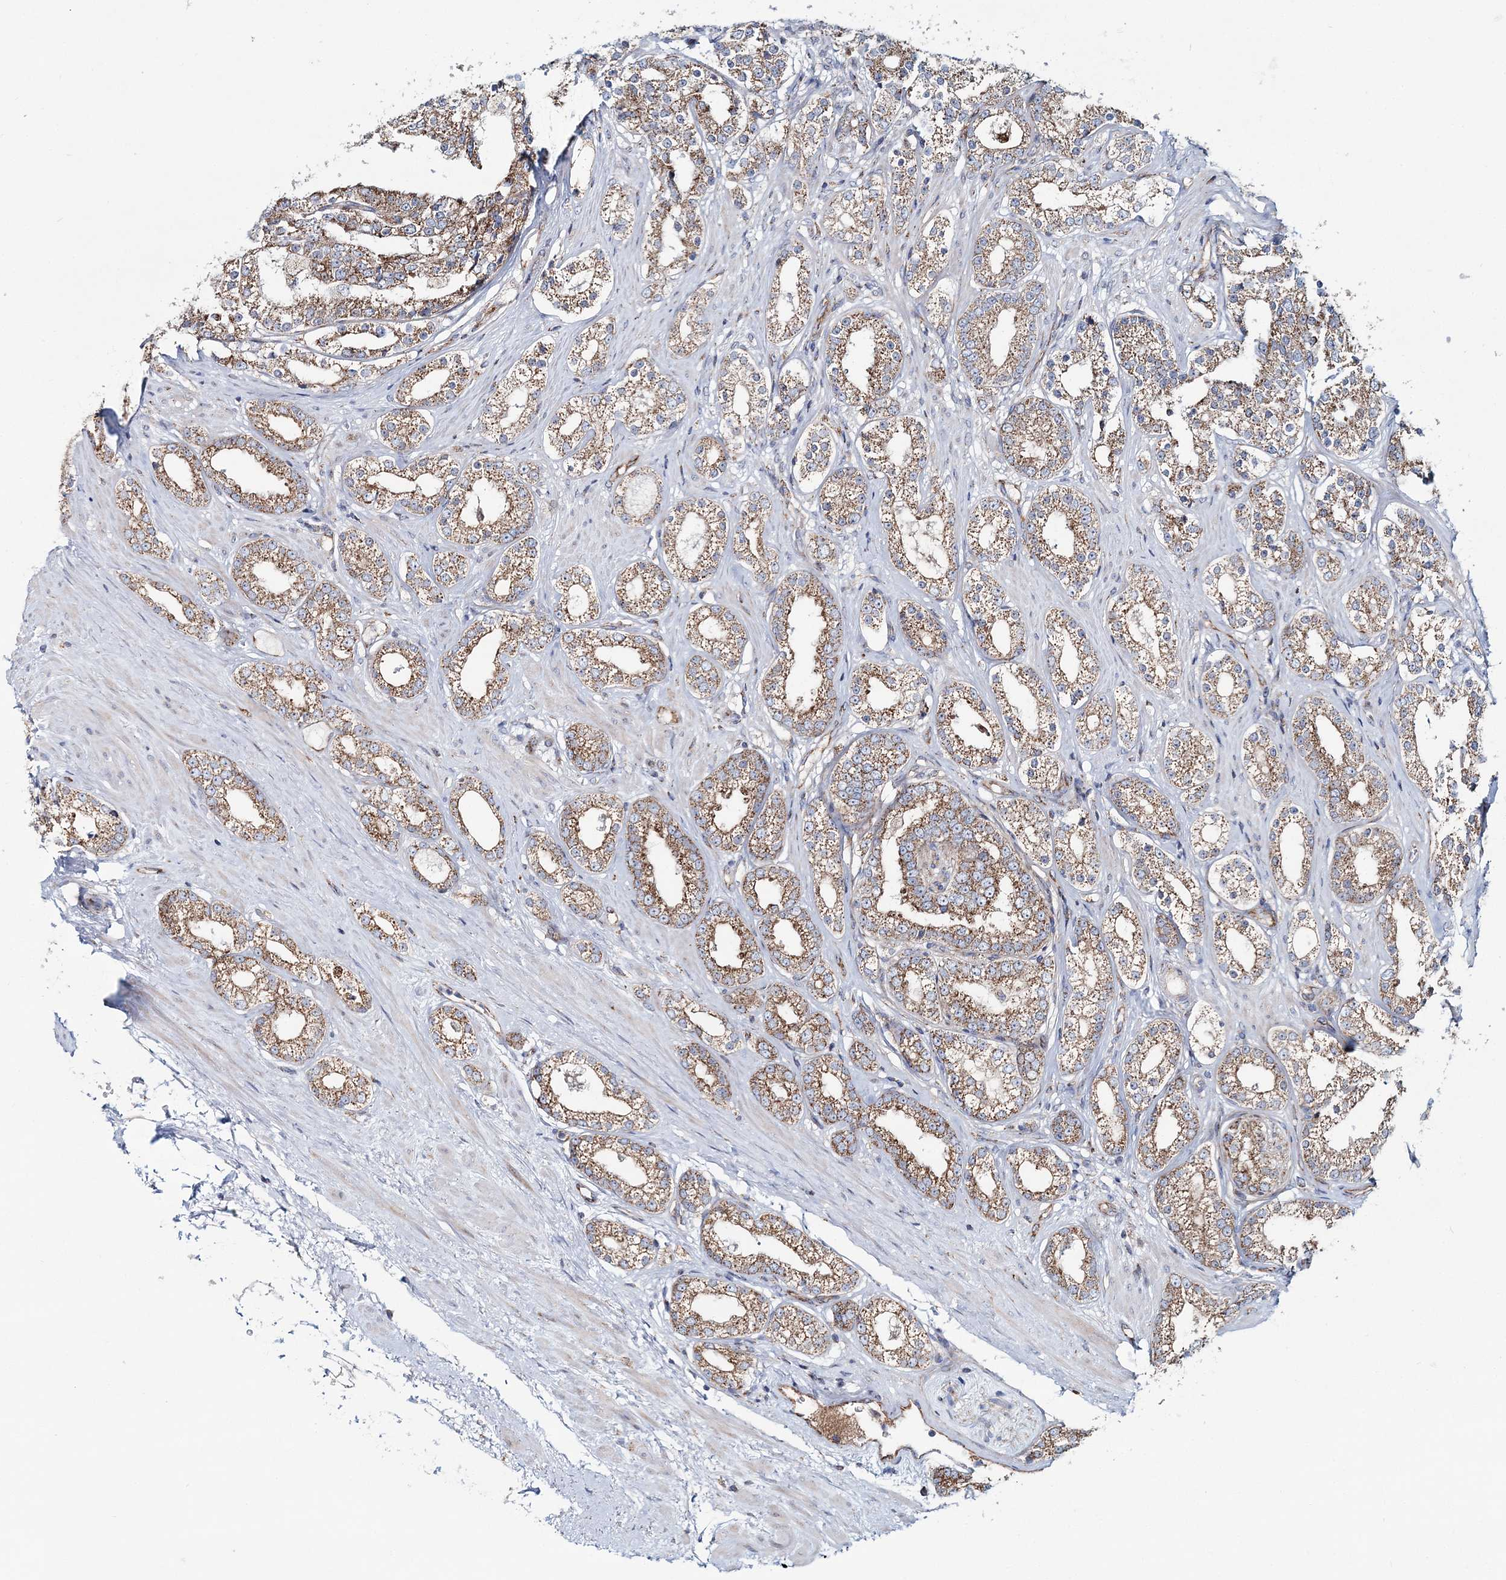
{"staining": {"intensity": "moderate", "quantity": ">75%", "location": "cytoplasmic/membranous"}, "tissue": "prostate cancer", "cell_type": "Tumor cells", "image_type": "cancer", "snomed": [{"axis": "morphology", "description": "Normal tissue, NOS"}, {"axis": "morphology", "description": "Adenocarcinoma, High grade"}, {"axis": "topography", "description": "Prostate"}], "caption": "A high-resolution image shows IHC staining of prostate high-grade adenocarcinoma, which shows moderate cytoplasmic/membranous staining in approximately >75% of tumor cells.", "gene": "ARHGAP6", "patient": {"sex": "male", "age": 83}}